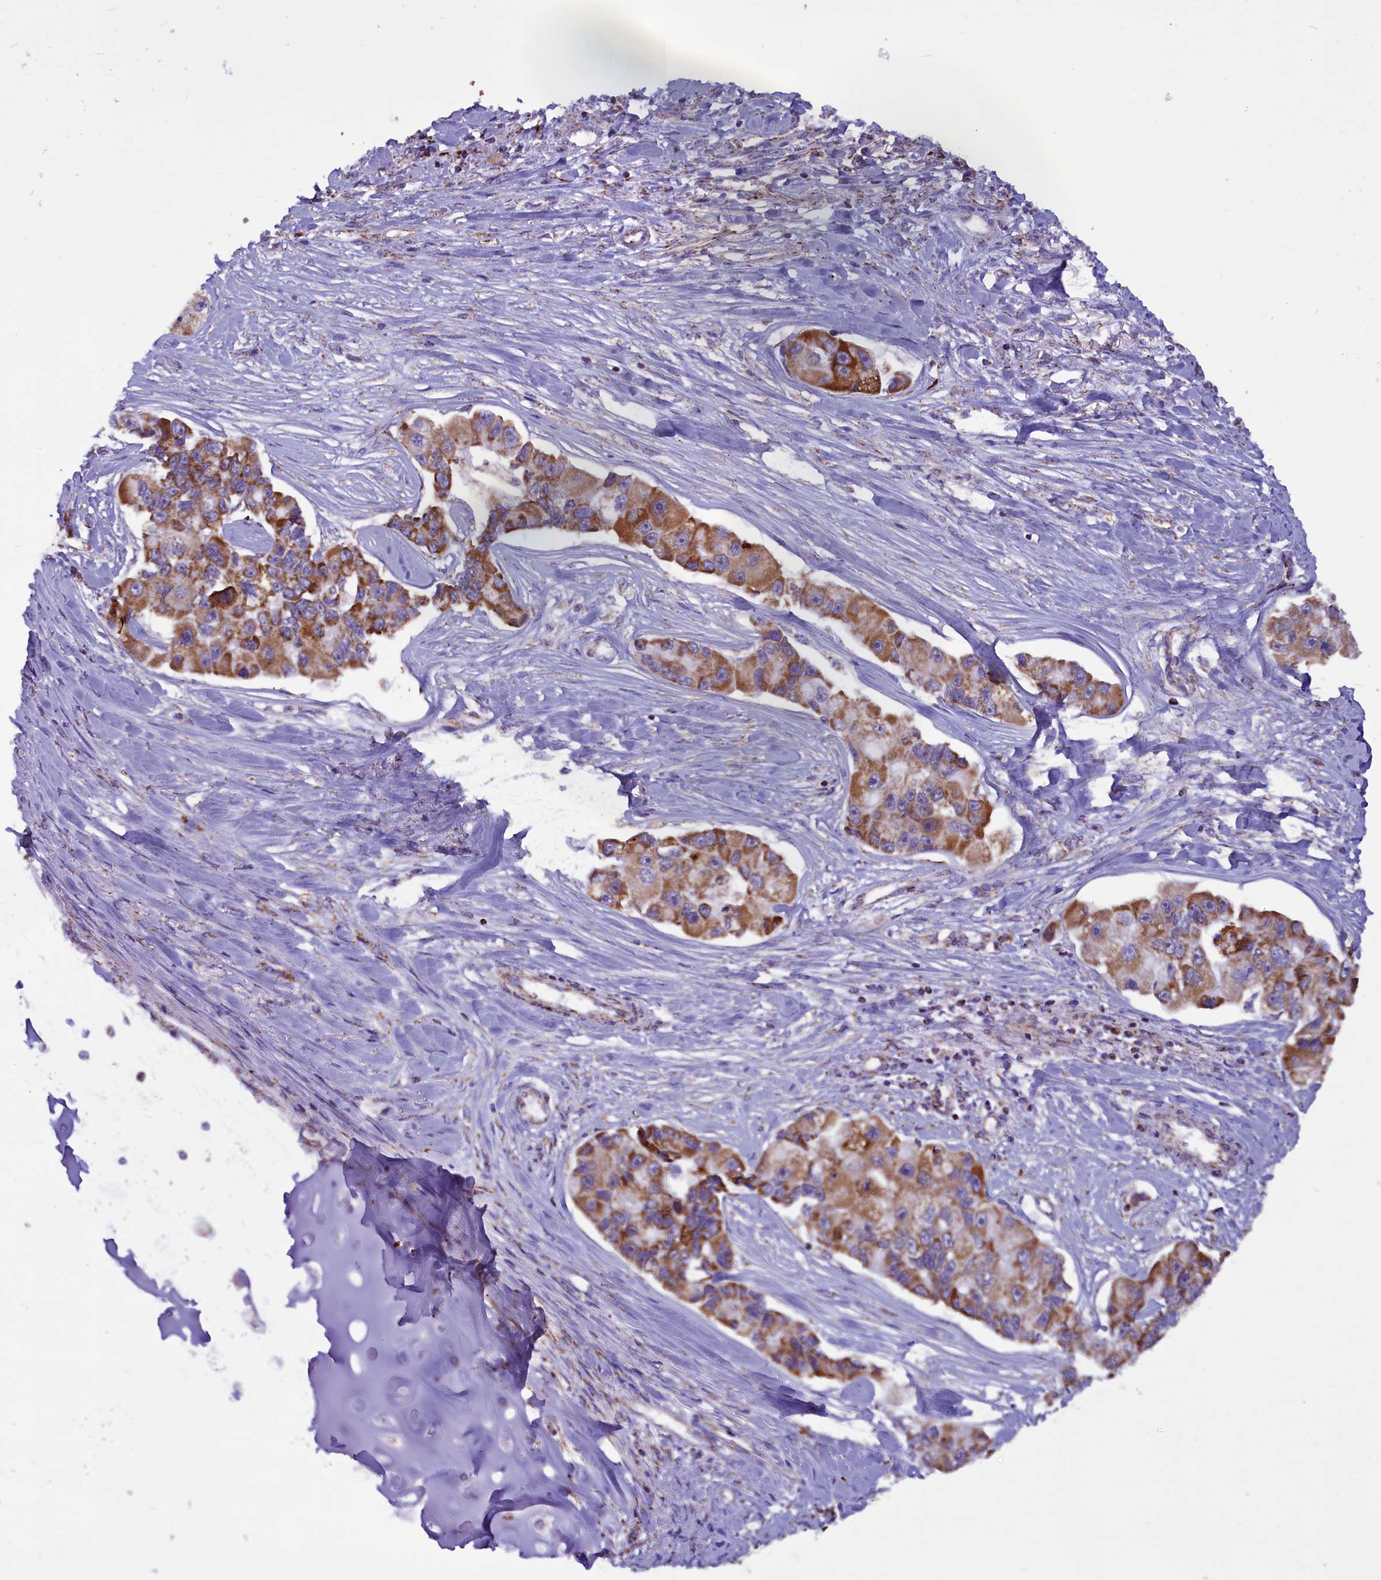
{"staining": {"intensity": "moderate", "quantity": ">75%", "location": "cytoplasmic/membranous"}, "tissue": "lung cancer", "cell_type": "Tumor cells", "image_type": "cancer", "snomed": [{"axis": "morphology", "description": "Adenocarcinoma, NOS"}, {"axis": "topography", "description": "Lung"}], "caption": "Immunohistochemical staining of lung cancer shows moderate cytoplasmic/membranous protein staining in approximately >75% of tumor cells.", "gene": "ICA1L", "patient": {"sex": "female", "age": 54}}